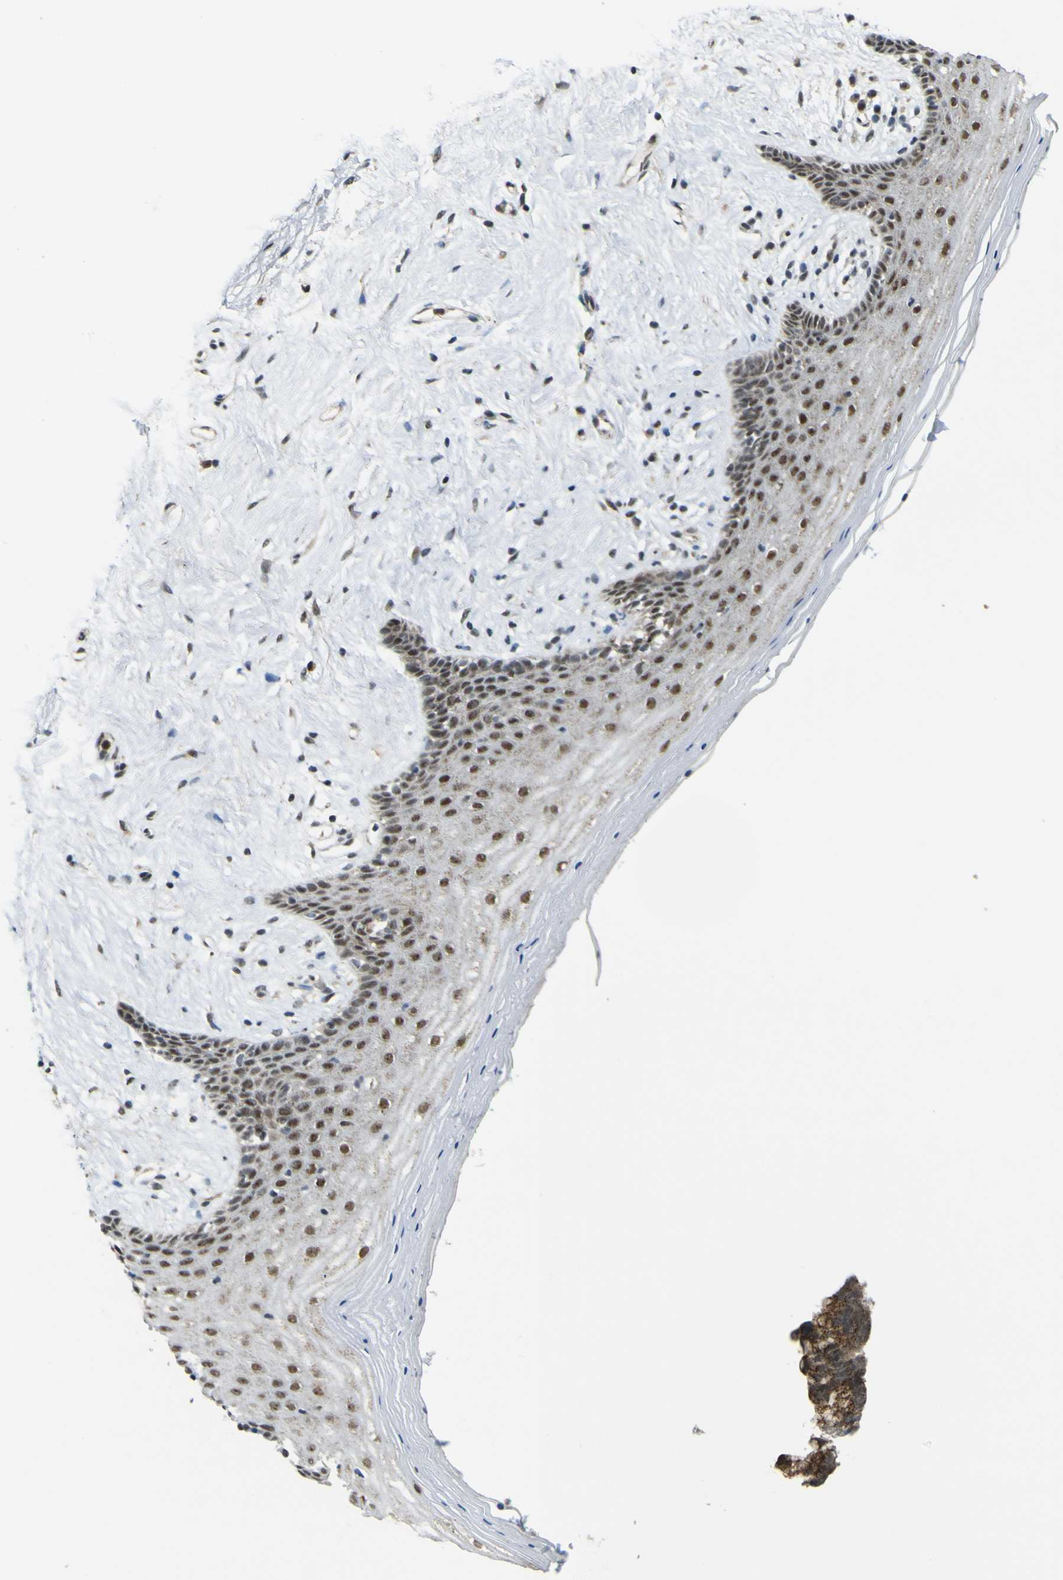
{"staining": {"intensity": "strong", "quantity": "25%-75%", "location": "cytoplasmic/membranous,nuclear"}, "tissue": "vagina", "cell_type": "Squamous epithelial cells", "image_type": "normal", "snomed": [{"axis": "morphology", "description": "Normal tissue, NOS"}, {"axis": "topography", "description": "Vagina"}], "caption": "Vagina stained with DAB (3,3'-diaminobenzidine) immunohistochemistry (IHC) displays high levels of strong cytoplasmic/membranous,nuclear positivity in about 25%-75% of squamous epithelial cells. The staining was performed using DAB to visualize the protein expression in brown, while the nuclei were stained in blue with hematoxylin (Magnification: 20x).", "gene": "ACBD5", "patient": {"sex": "female", "age": 44}}